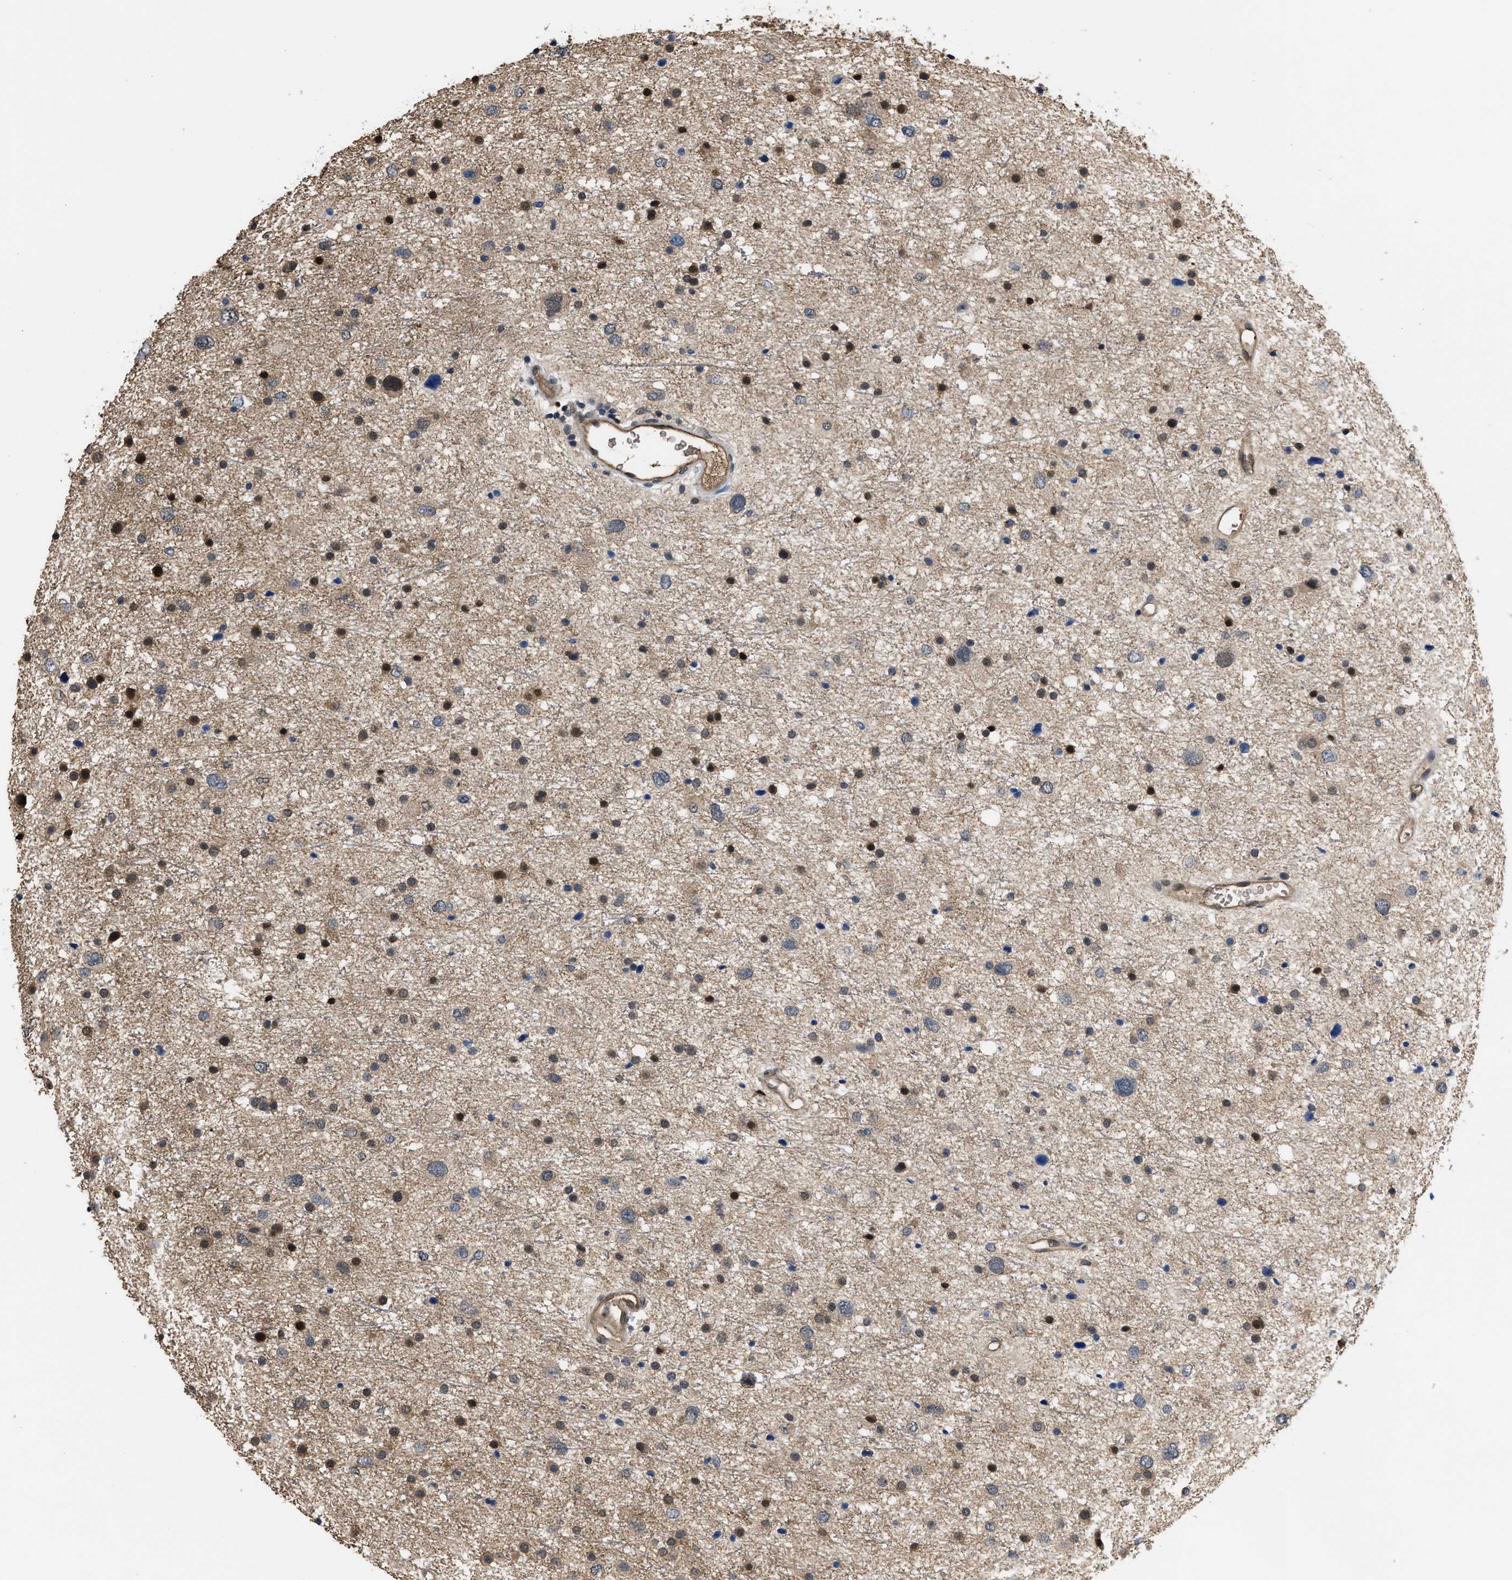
{"staining": {"intensity": "moderate", "quantity": "25%-75%", "location": "cytoplasmic/membranous,nuclear"}, "tissue": "glioma", "cell_type": "Tumor cells", "image_type": "cancer", "snomed": [{"axis": "morphology", "description": "Glioma, malignant, Low grade"}, {"axis": "topography", "description": "Brain"}], "caption": "Malignant glioma (low-grade) tissue shows moderate cytoplasmic/membranous and nuclear expression in about 25%-75% of tumor cells, visualized by immunohistochemistry. (DAB = brown stain, brightfield microscopy at high magnification).", "gene": "SCAI", "patient": {"sex": "female", "age": 37}}